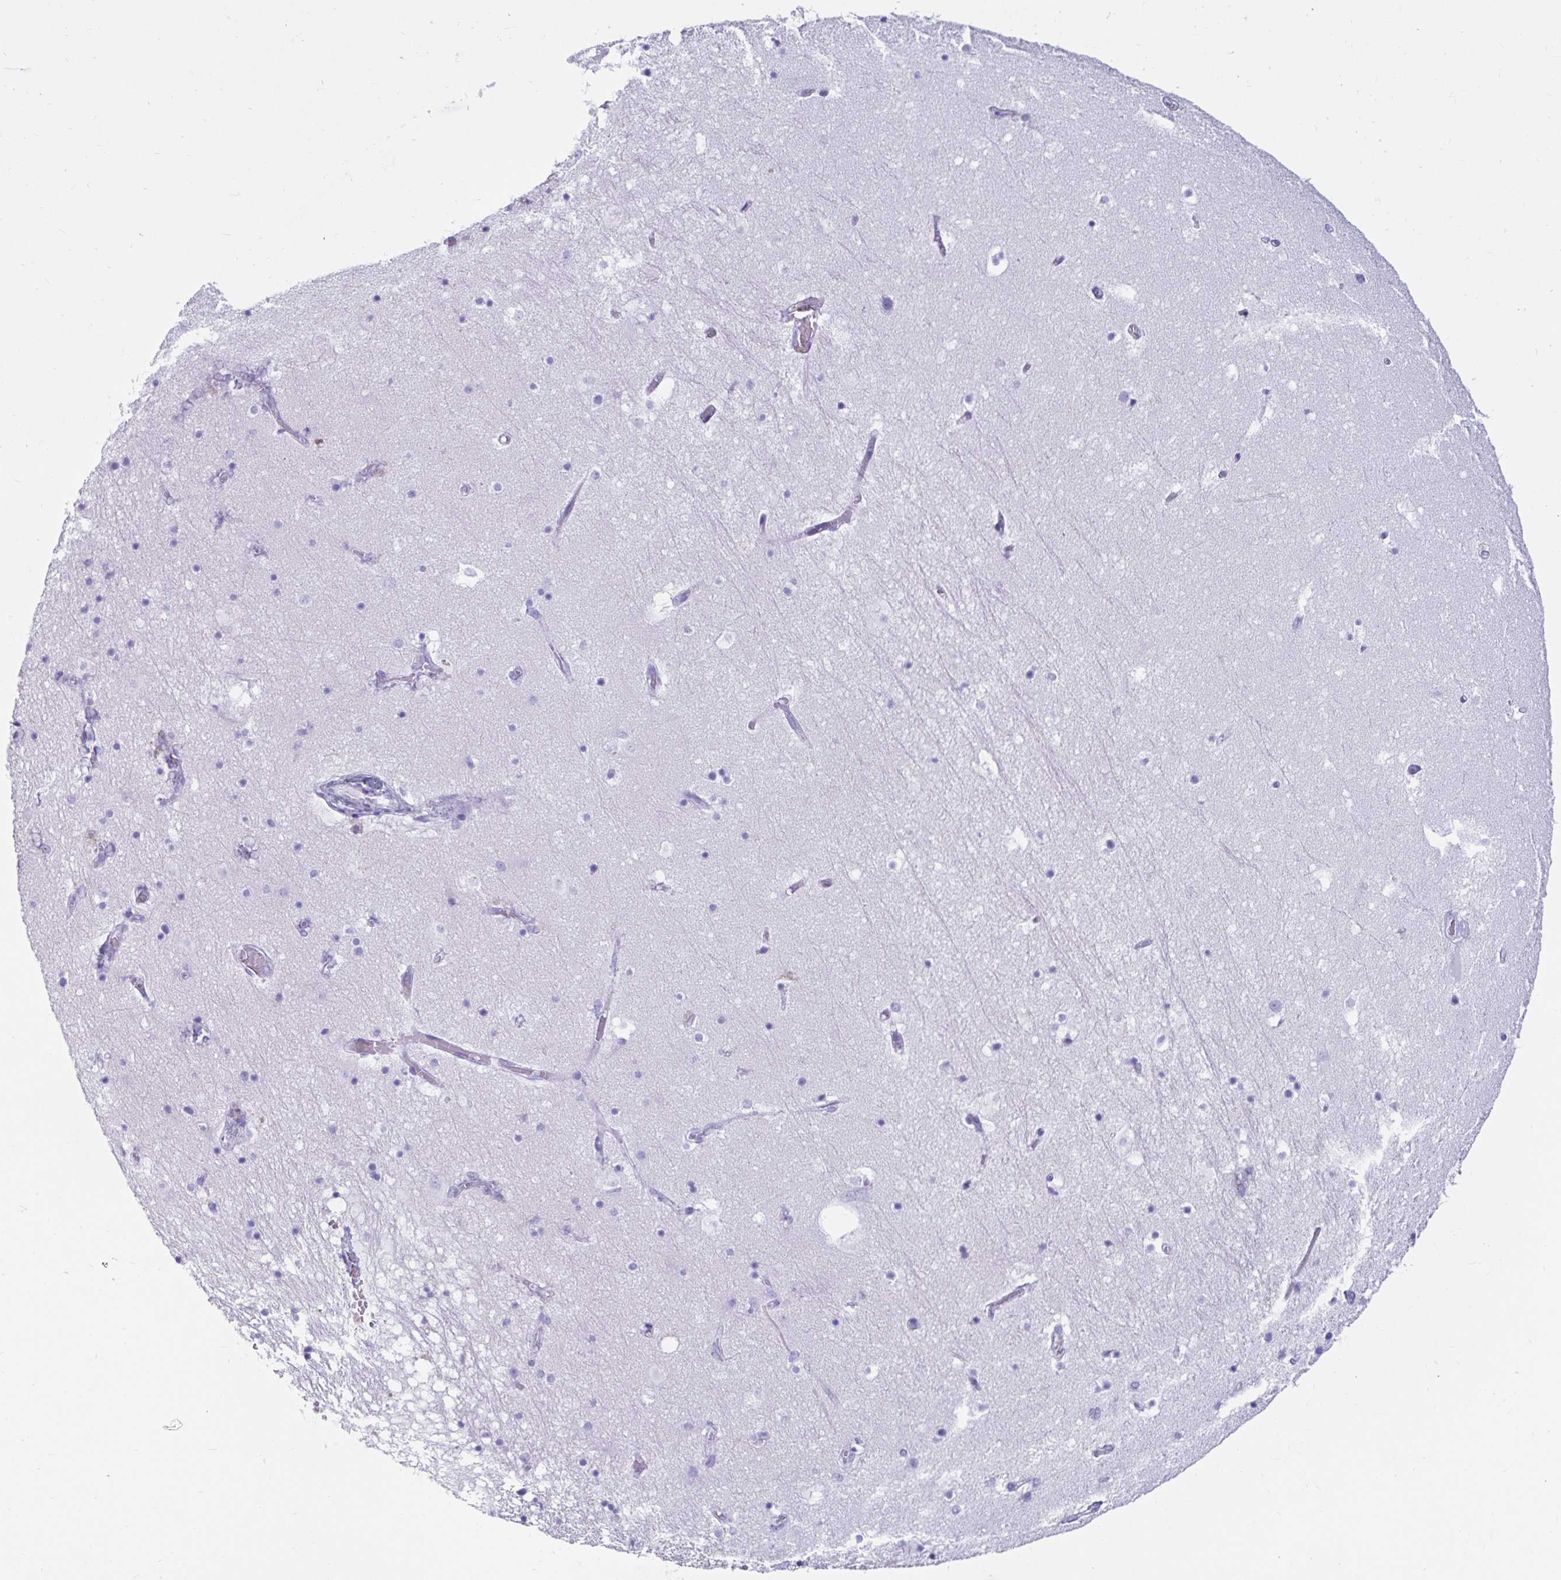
{"staining": {"intensity": "negative", "quantity": "none", "location": "none"}, "tissue": "hippocampus", "cell_type": "Glial cells", "image_type": "normal", "snomed": [{"axis": "morphology", "description": "Normal tissue, NOS"}, {"axis": "topography", "description": "Hippocampus"}], "caption": "Human hippocampus stained for a protein using immunohistochemistry (IHC) displays no positivity in glial cells.", "gene": "ZPBP2", "patient": {"sex": "female", "age": 52}}